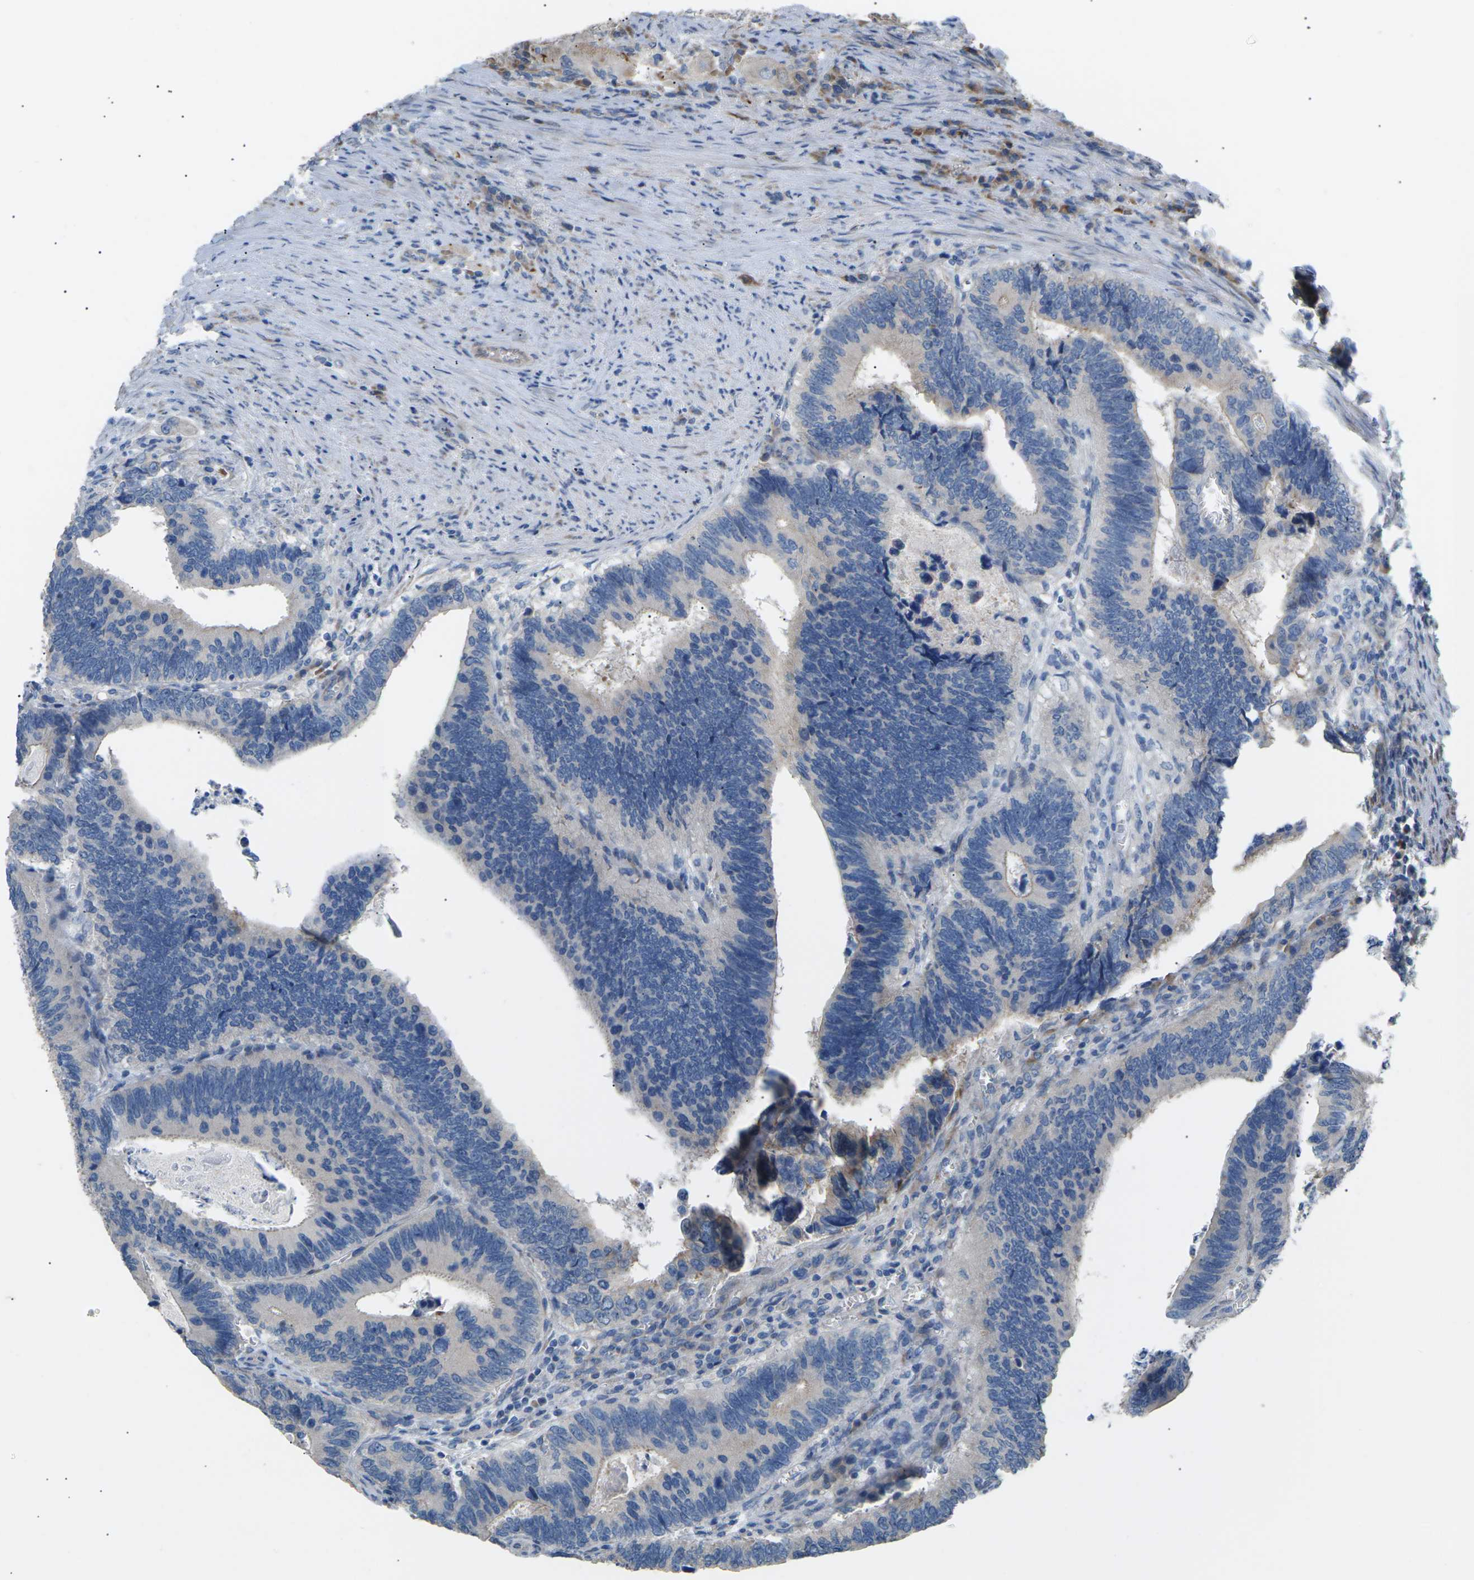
{"staining": {"intensity": "weak", "quantity": "<25%", "location": "cytoplasmic/membranous"}, "tissue": "colorectal cancer", "cell_type": "Tumor cells", "image_type": "cancer", "snomed": [{"axis": "morphology", "description": "Adenocarcinoma, NOS"}, {"axis": "topography", "description": "Colon"}], "caption": "Tumor cells show no significant protein expression in colorectal cancer (adenocarcinoma).", "gene": "KLHDC8B", "patient": {"sex": "male", "age": 72}}